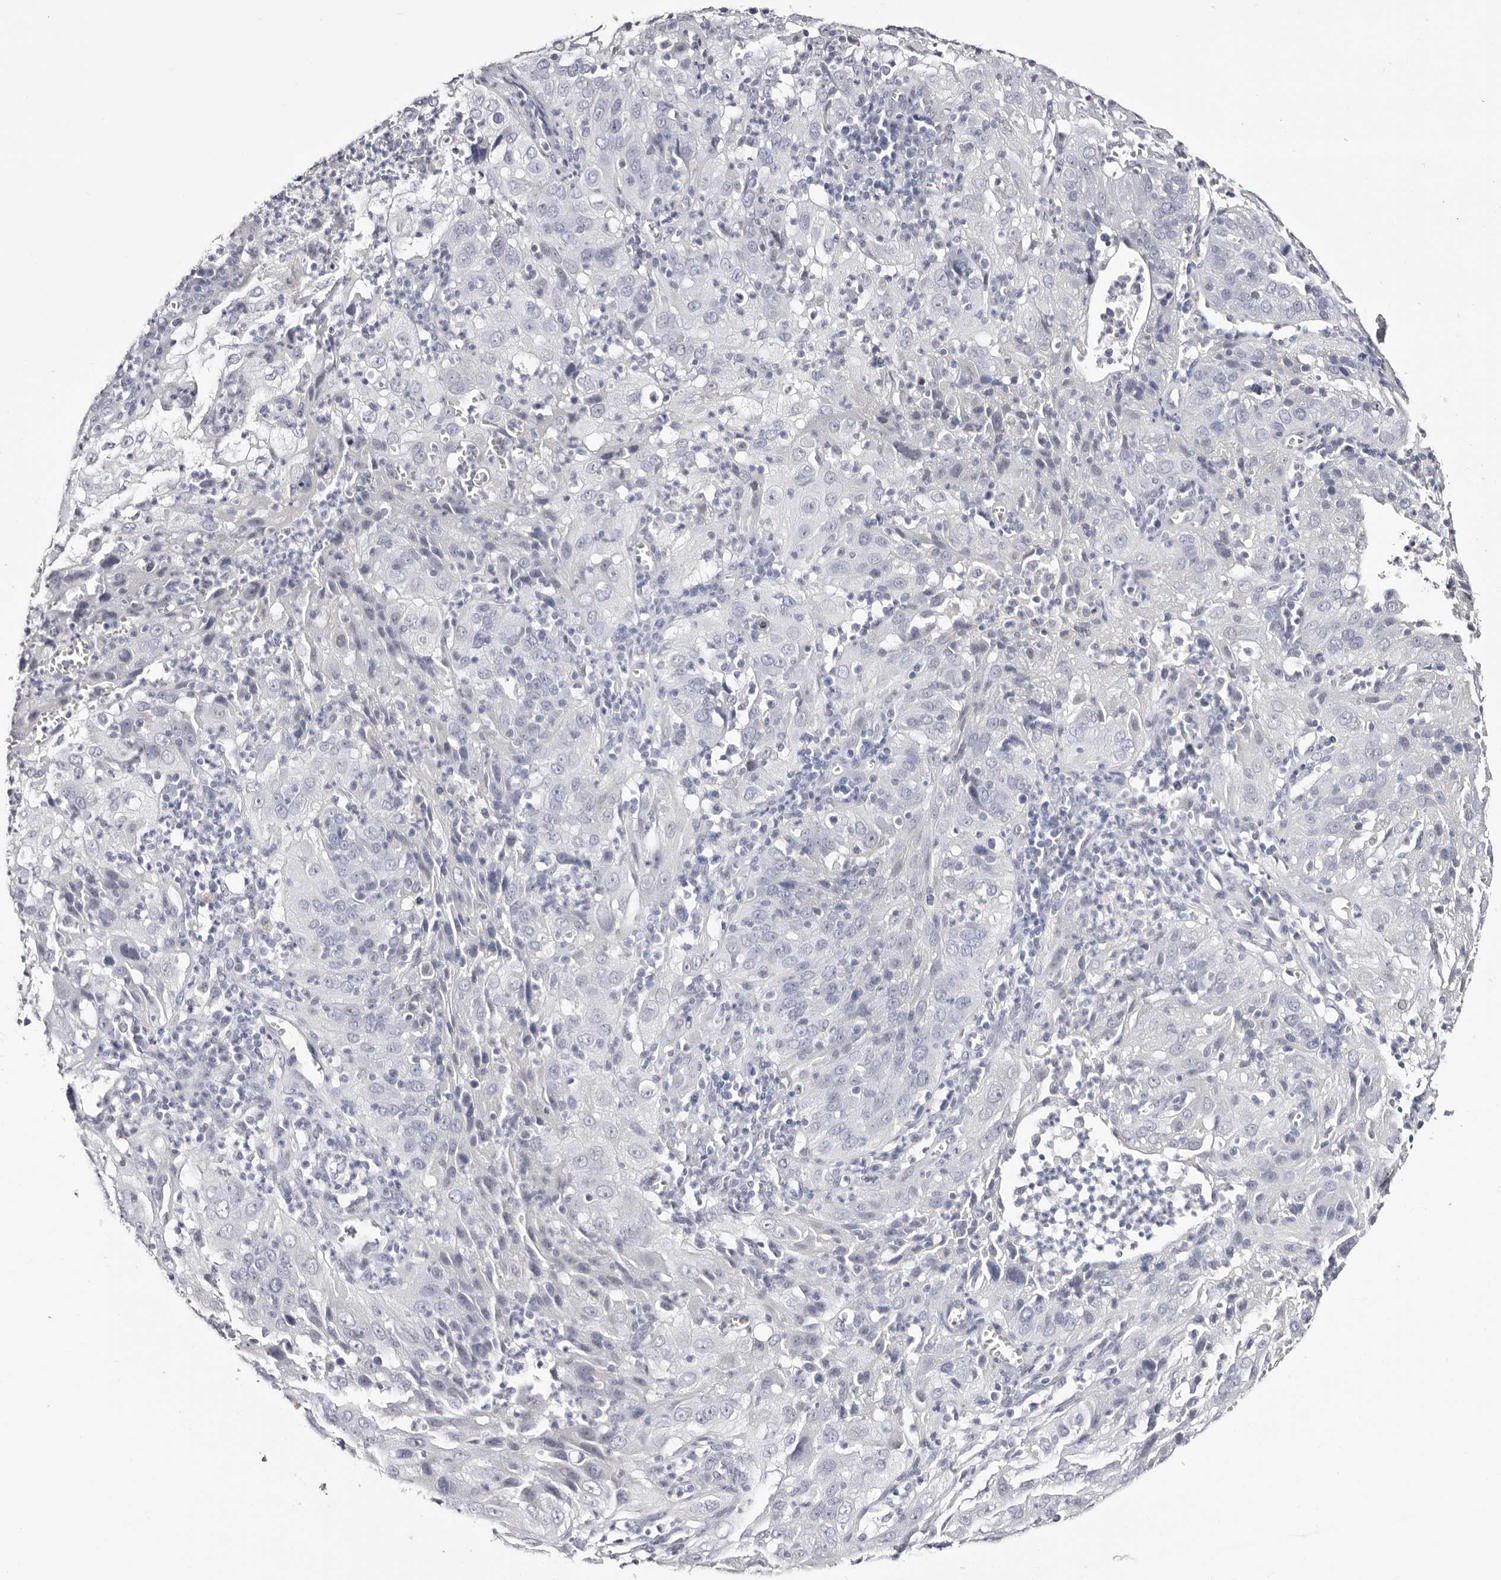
{"staining": {"intensity": "negative", "quantity": "none", "location": "none"}, "tissue": "cervical cancer", "cell_type": "Tumor cells", "image_type": "cancer", "snomed": [{"axis": "morphology", "description": "Squamous cell carcinoma, NOS"}, {"axis": "topography", "description": "Cervix"}], "caption": "The immunohistochemistry histopathology image has no significant positivity in tumor cells of cervical cancer (squamous cell carcinoma) tissue.", "gene": "AKNAD1", "patient": {"sex": "female", "age": 32}}